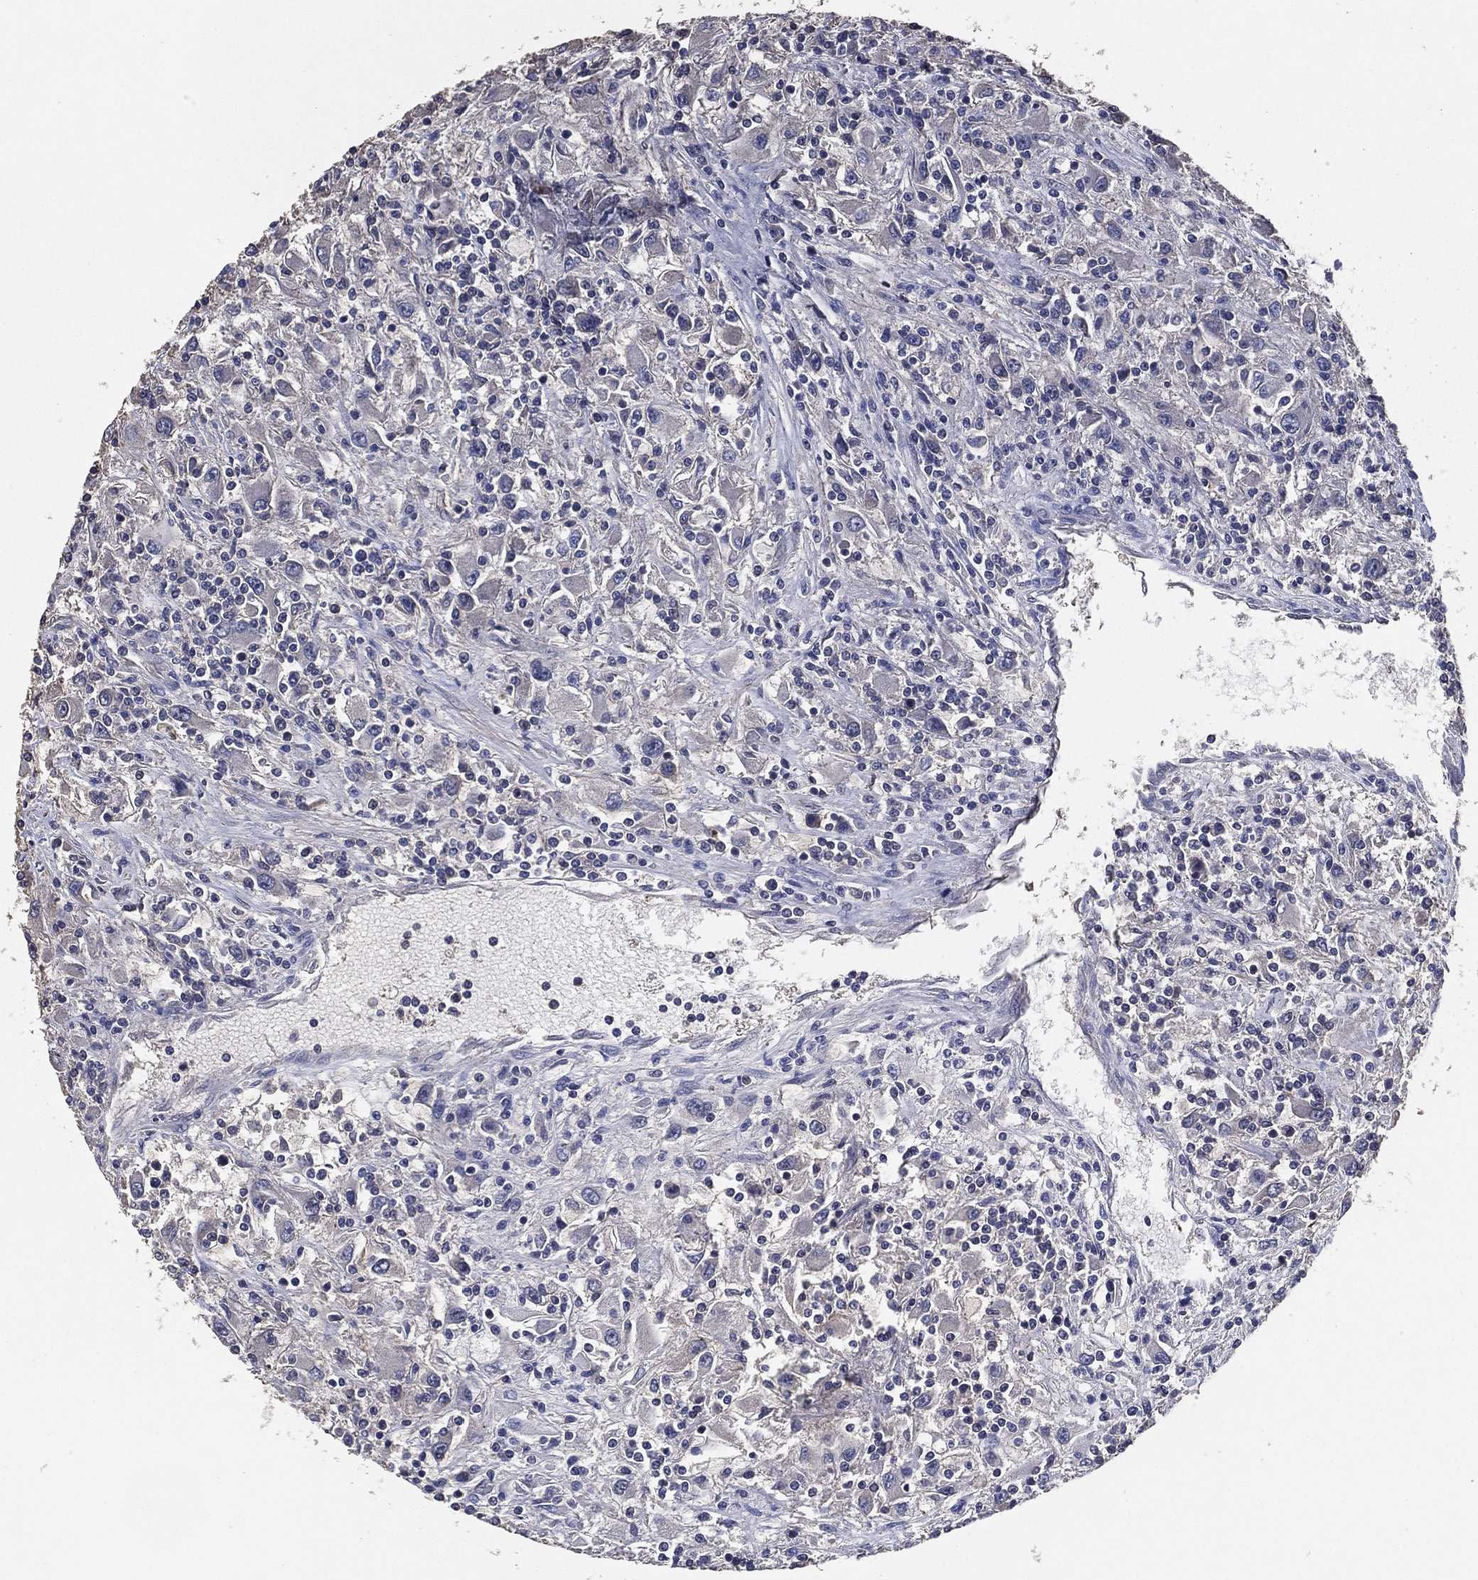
{"staining": {"intensity": "negative", "quantity": "none", "location": "none"}, "tissue": "renal cancer", "cell_type": "Tumor cells", "image_type": "cancer", "snomed": [{"axis": "morphology", "description": "Adenocarcinoma, NOS"}, {"axis": "topography", "description": "Kidney"}], "caption": "Human renal cancer stained for a protein using IHC reveals no expression in tumor cells.", "gene": "PCNT", "patient": {"sex": "female", "age": 67}}